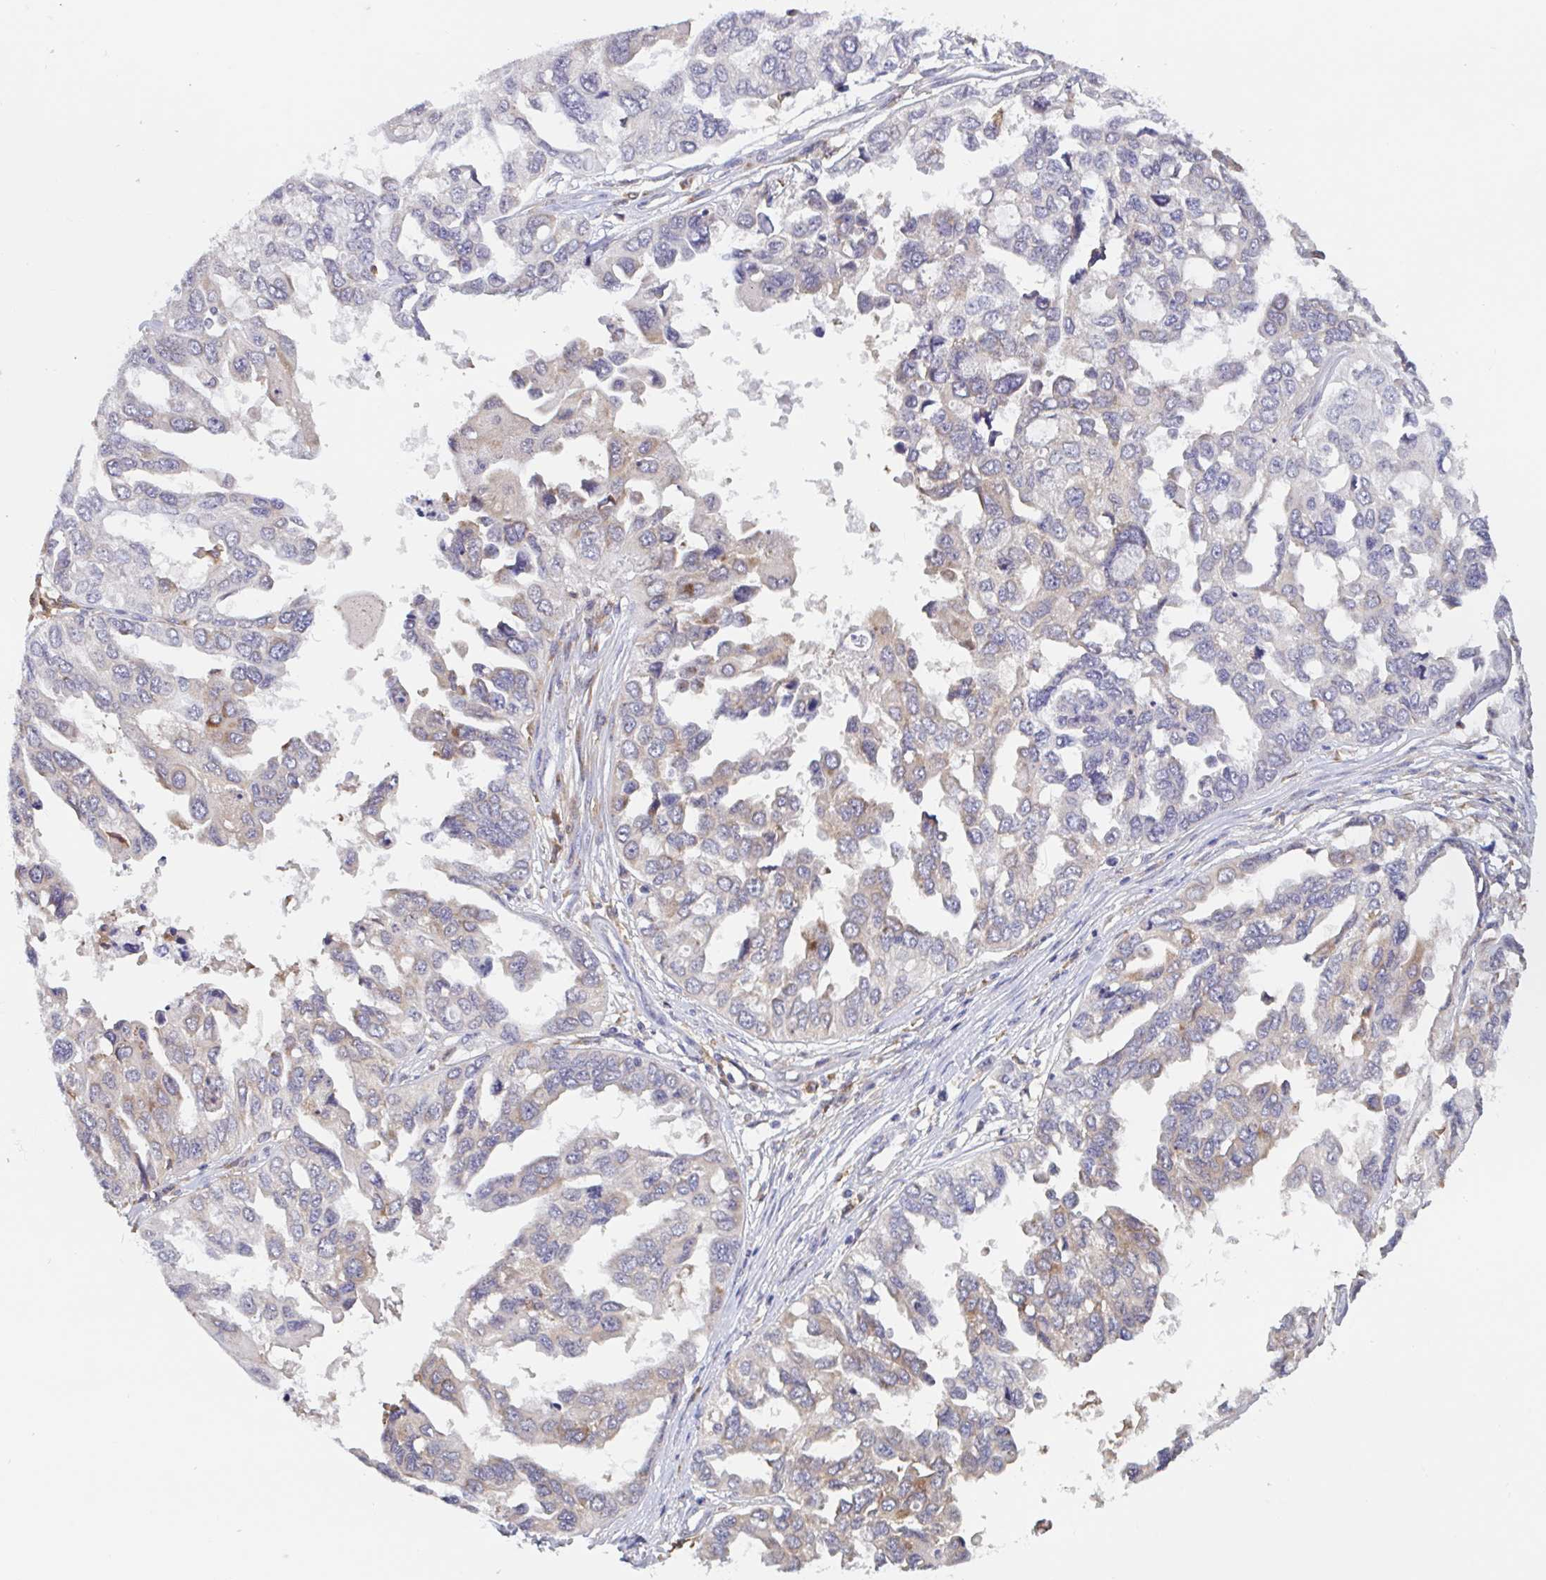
{"staining": {"intensity": "negative", "quantity": "none", "location": "none"}, "tissue": "ovarian cancer", "cell_type": "Tumor cells", "image_type": "cancer", "snomed": [{"axis": "morphology", "description": "Cystadenocarcinoma, serous, NOS"}, {"axis": "topography", "description": "Ovary"}], "caption": "Immunohistochemistry histopathology image of neoplastic tissue: human ovarian serous cystadenocarcinoma stained with DAB exhibits no significant protein staining in tumor cells. (Immunohistochemistry, brightfield microscopy, high magnification).", "gene": "SNX8", "patient": {"sex": "female", "age": 53}}